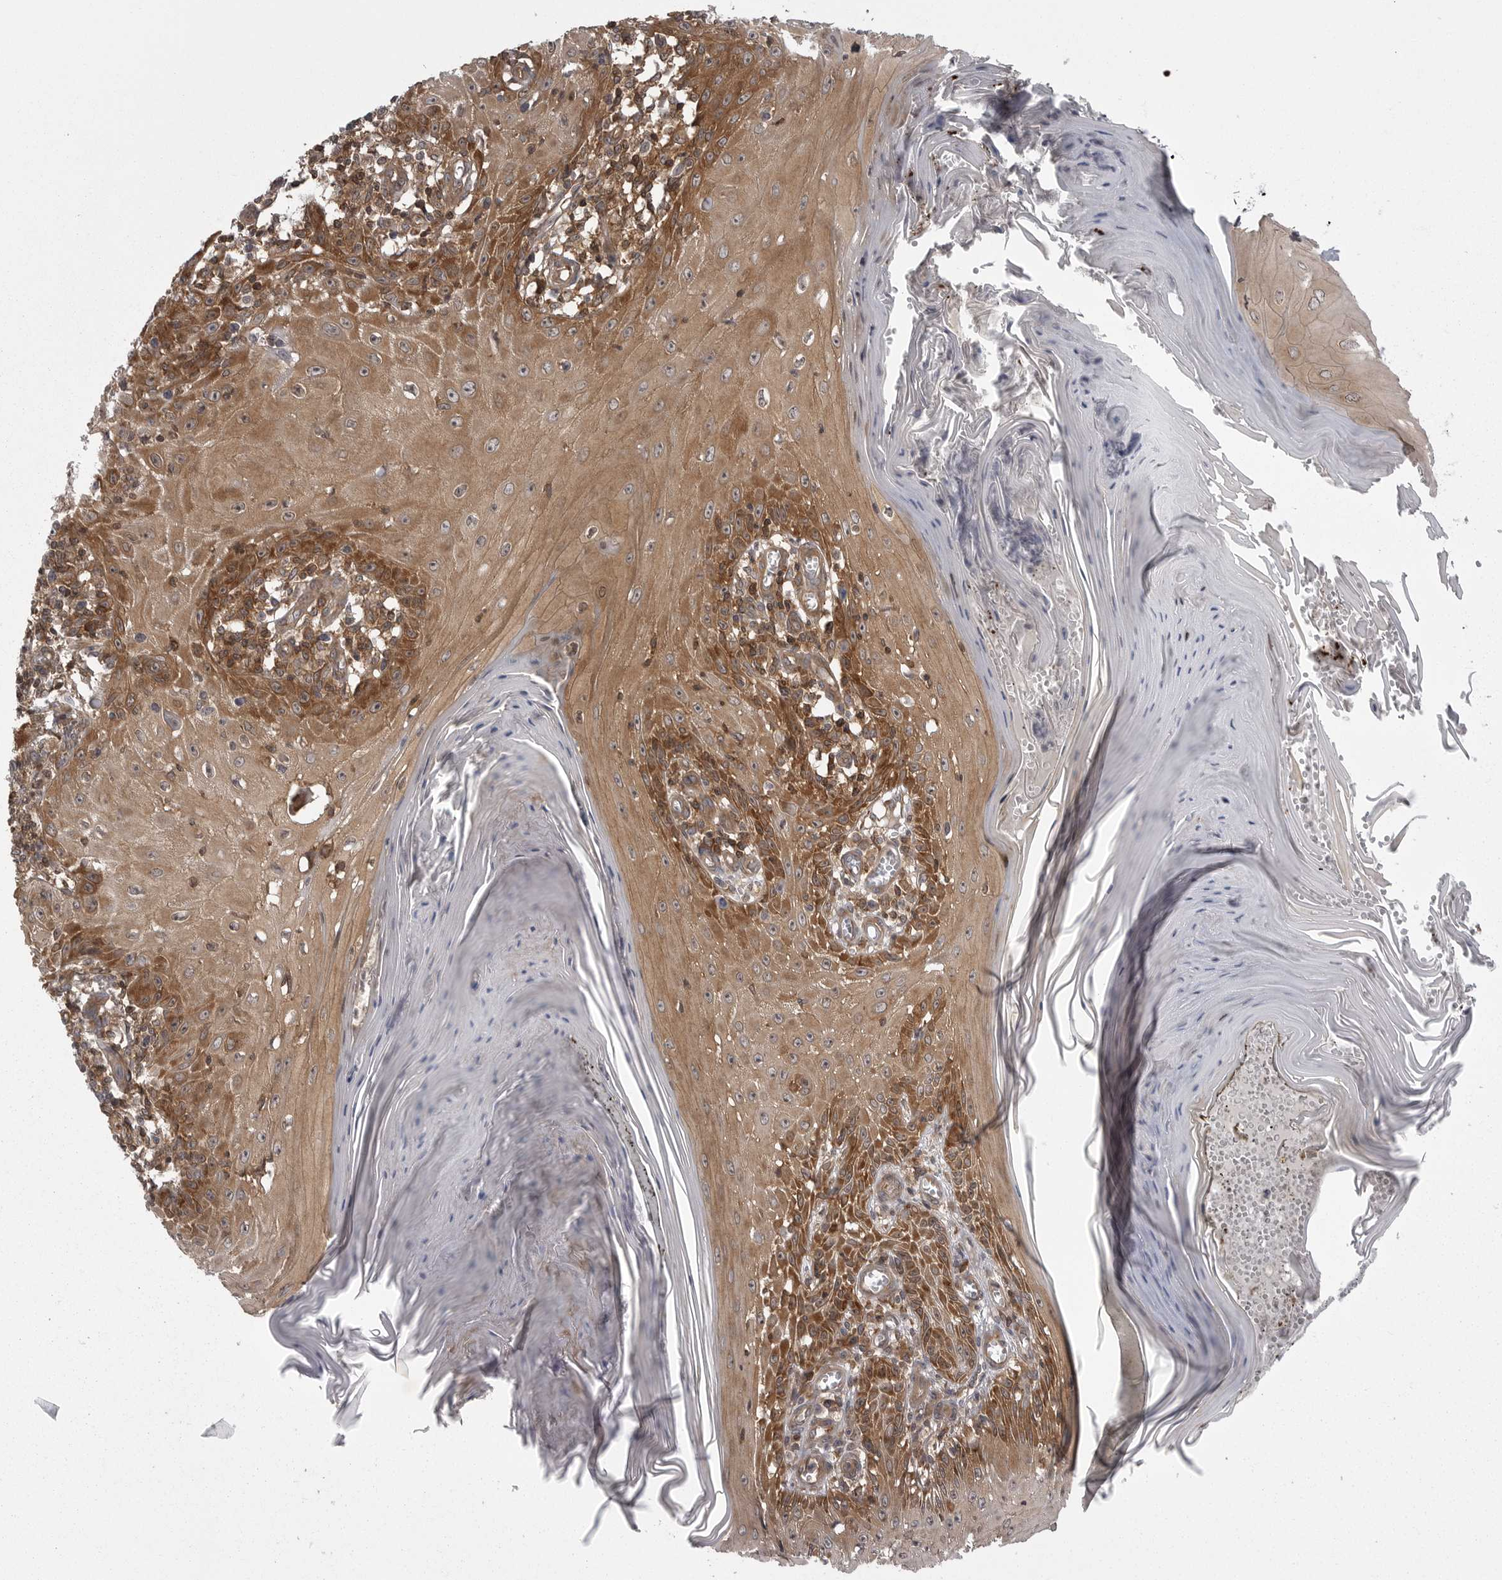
{"staining": {"intensity": "moderate", "quantity": ">75%", "location": "cytoplasmic/membranous"}, "tissue": "skin cancer", "cell_type": "Tumor cells", "image_type": "cancer", "snomed": [{"axis": "morphology", "description": "Squamous cell carcinoma, NOS"}, {"axis": "topography", "description": "Skin"}], "caption": "Human skin cancer (squamous cell carcinoma) stained with a brown dye displays moderate cytoplasmic/membranous positive staining in about >75% of tumor cells.", "gene": "STK24", "patient": {"sex": "female", "age": 73}}